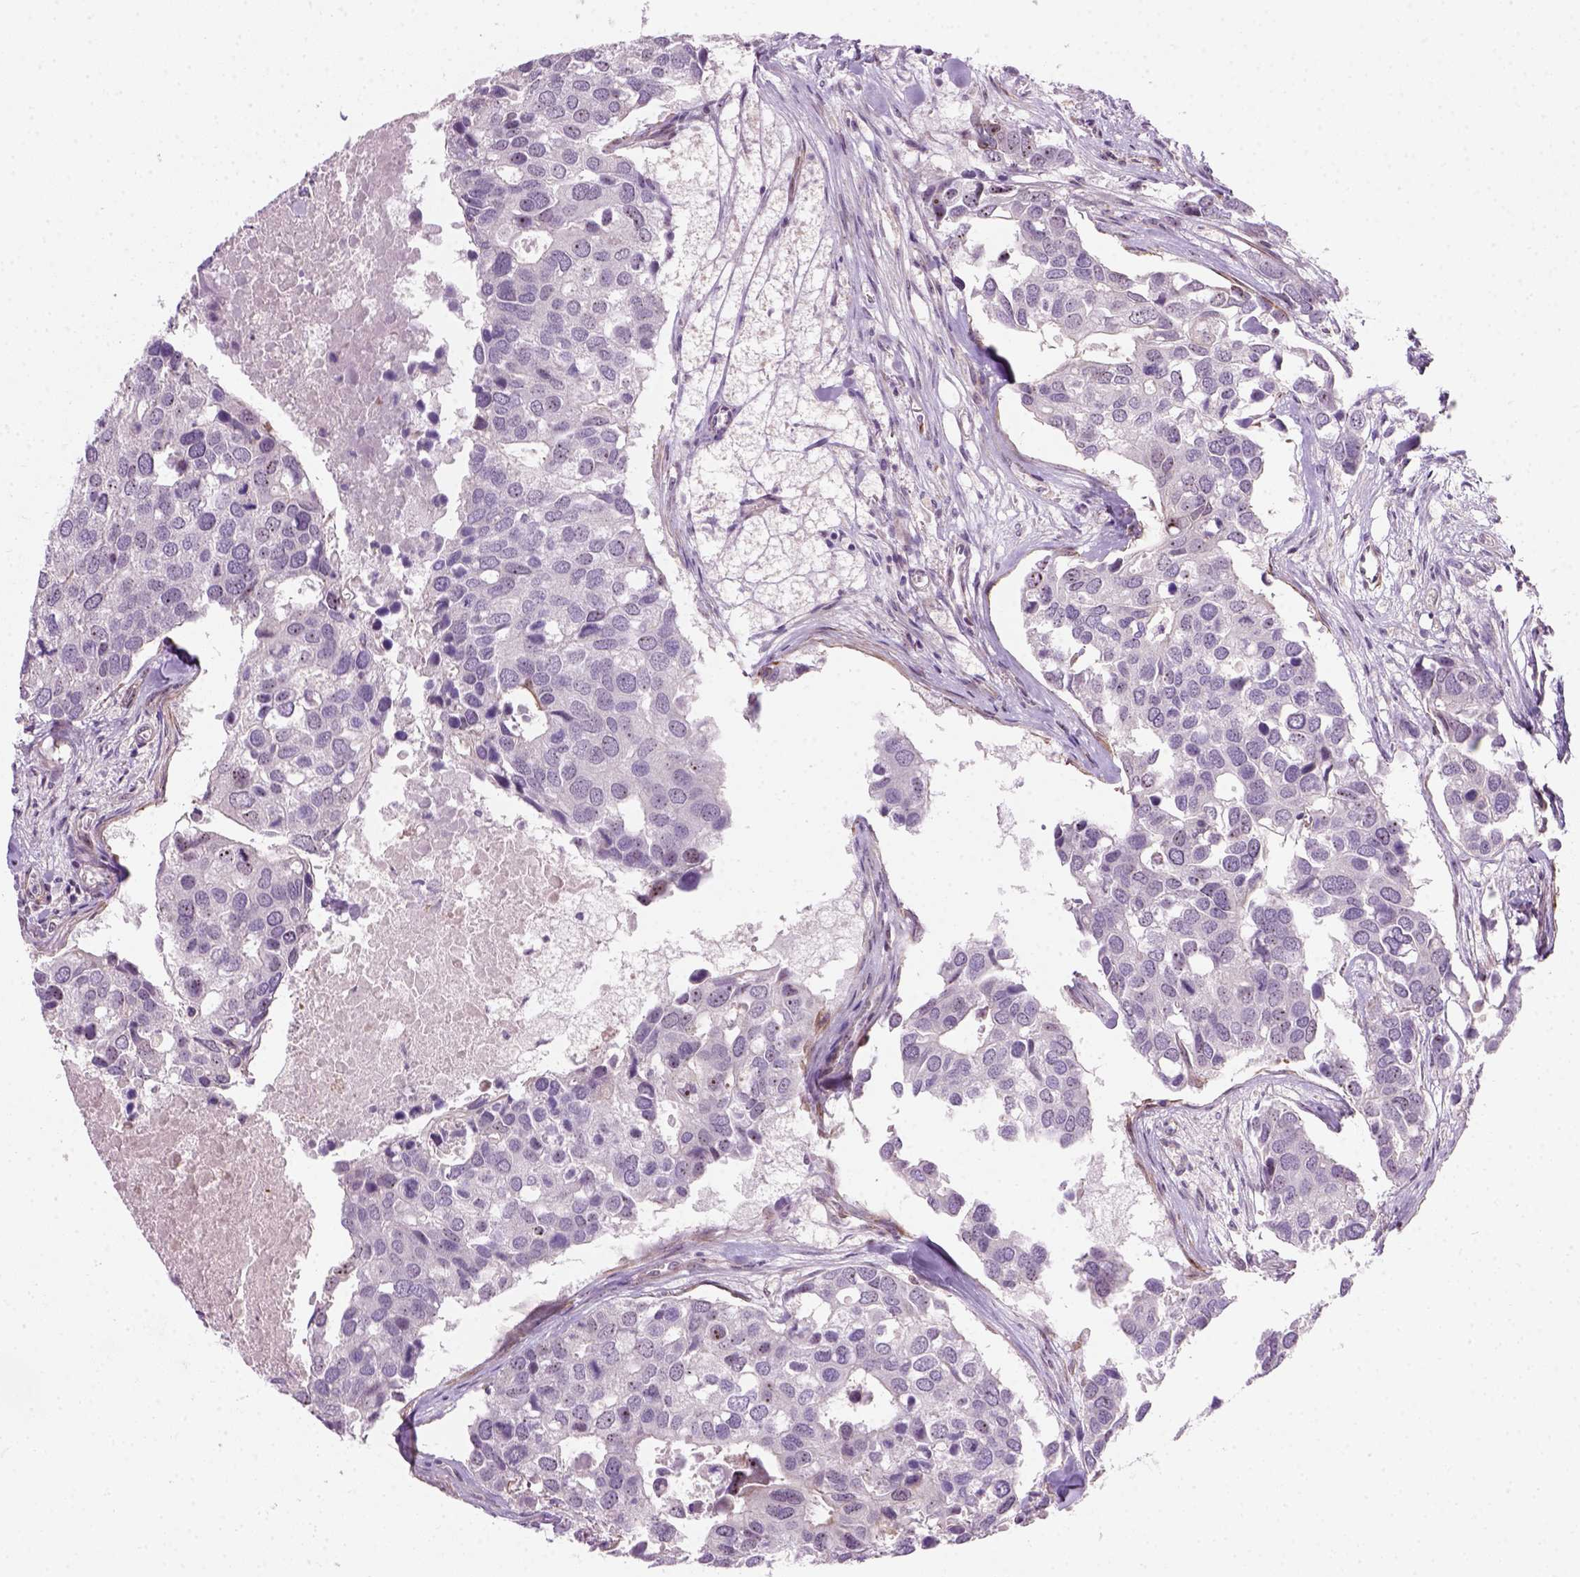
{"staining": {"intensity": "moderate", "quantity": "25%-75%", "location": "nuclear"}, "tissue": "breast cancer", "cell_type": "Tumor cells", "image_type": "cancer", "snomed": [{"axis": "morphology", "description": "Duct carcinoma"}, {"axis": "topography", "description": "Breast"}], "caption": "IHC histopathology image of neoplastic tissue: breast invasive ductal carcinoma stained using immunohistochemistry (IHC) shows medium levels of moderate protein expression localized specifically in the nuclear of tumor cells, appearing as a nuclear brown color.", "gene": "RRS1", "patient": {"sex": "female", "age": 83}}